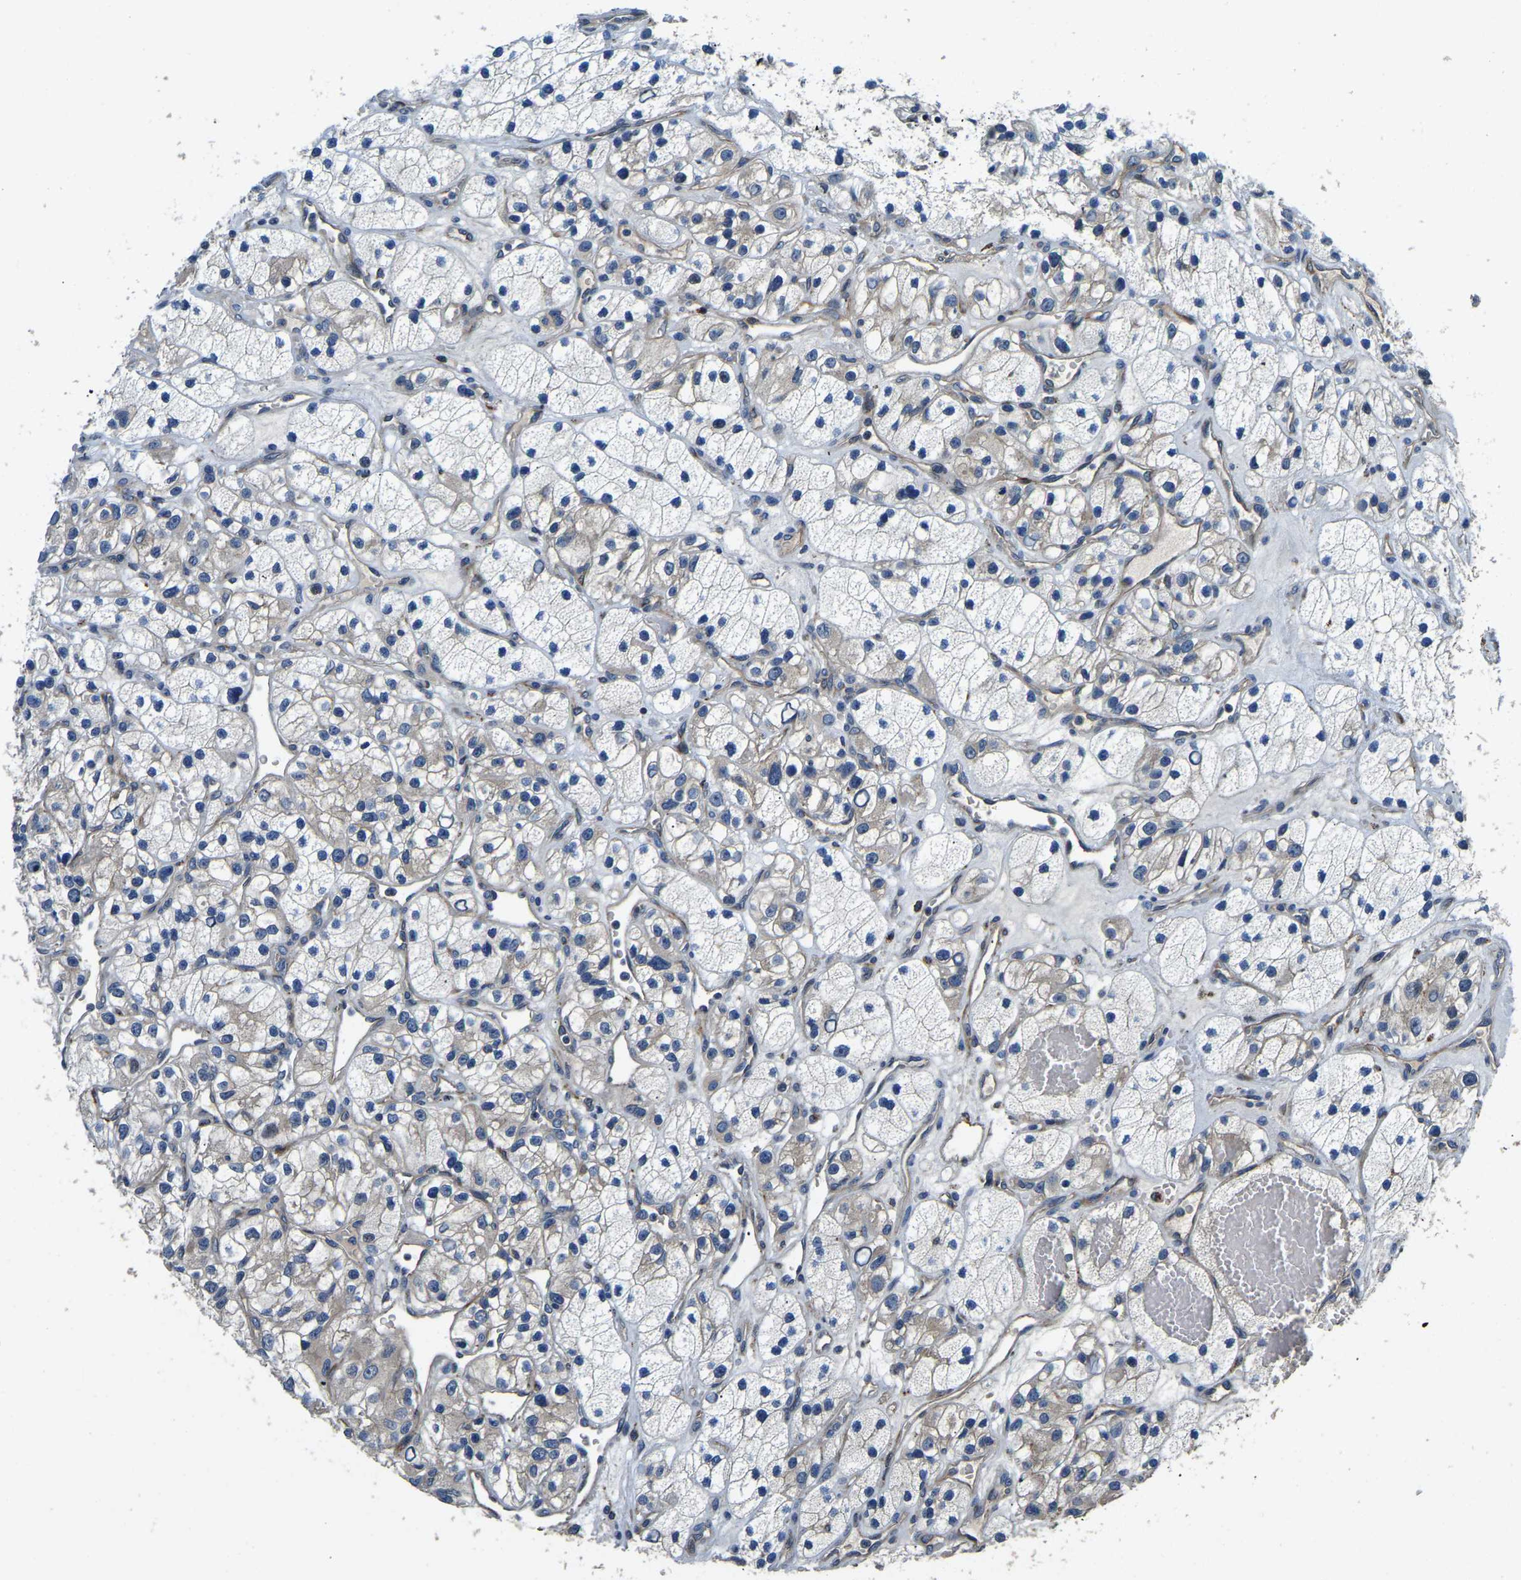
{"staining": {"intensity": "negative", "quantity": "none", "location": "none"}, "tissue": "renal cancer", "cell_type": "Tumor cells", "image_type": "cancer", "snomed": [{"axis": "morphology", "description": "Adenocarcinoma, NOS"}, {"axis": "topography", "description": "Kidney"}], "caption": "This histopathology image is of adenocarcinoma (renal) stained with IHC to label a protein in brown with the nuclei are counter-stained blue. There is no positivity in tumor cells. The staining was performed using DAB (3,3'-diaminobenzidine) to visualize the protein expression in brown, while the nuclei were stained in blue with hematoxylin (Magnification: 20x).", "gene": "RNF39", "patient": {"sex": "female", "age": 57}}